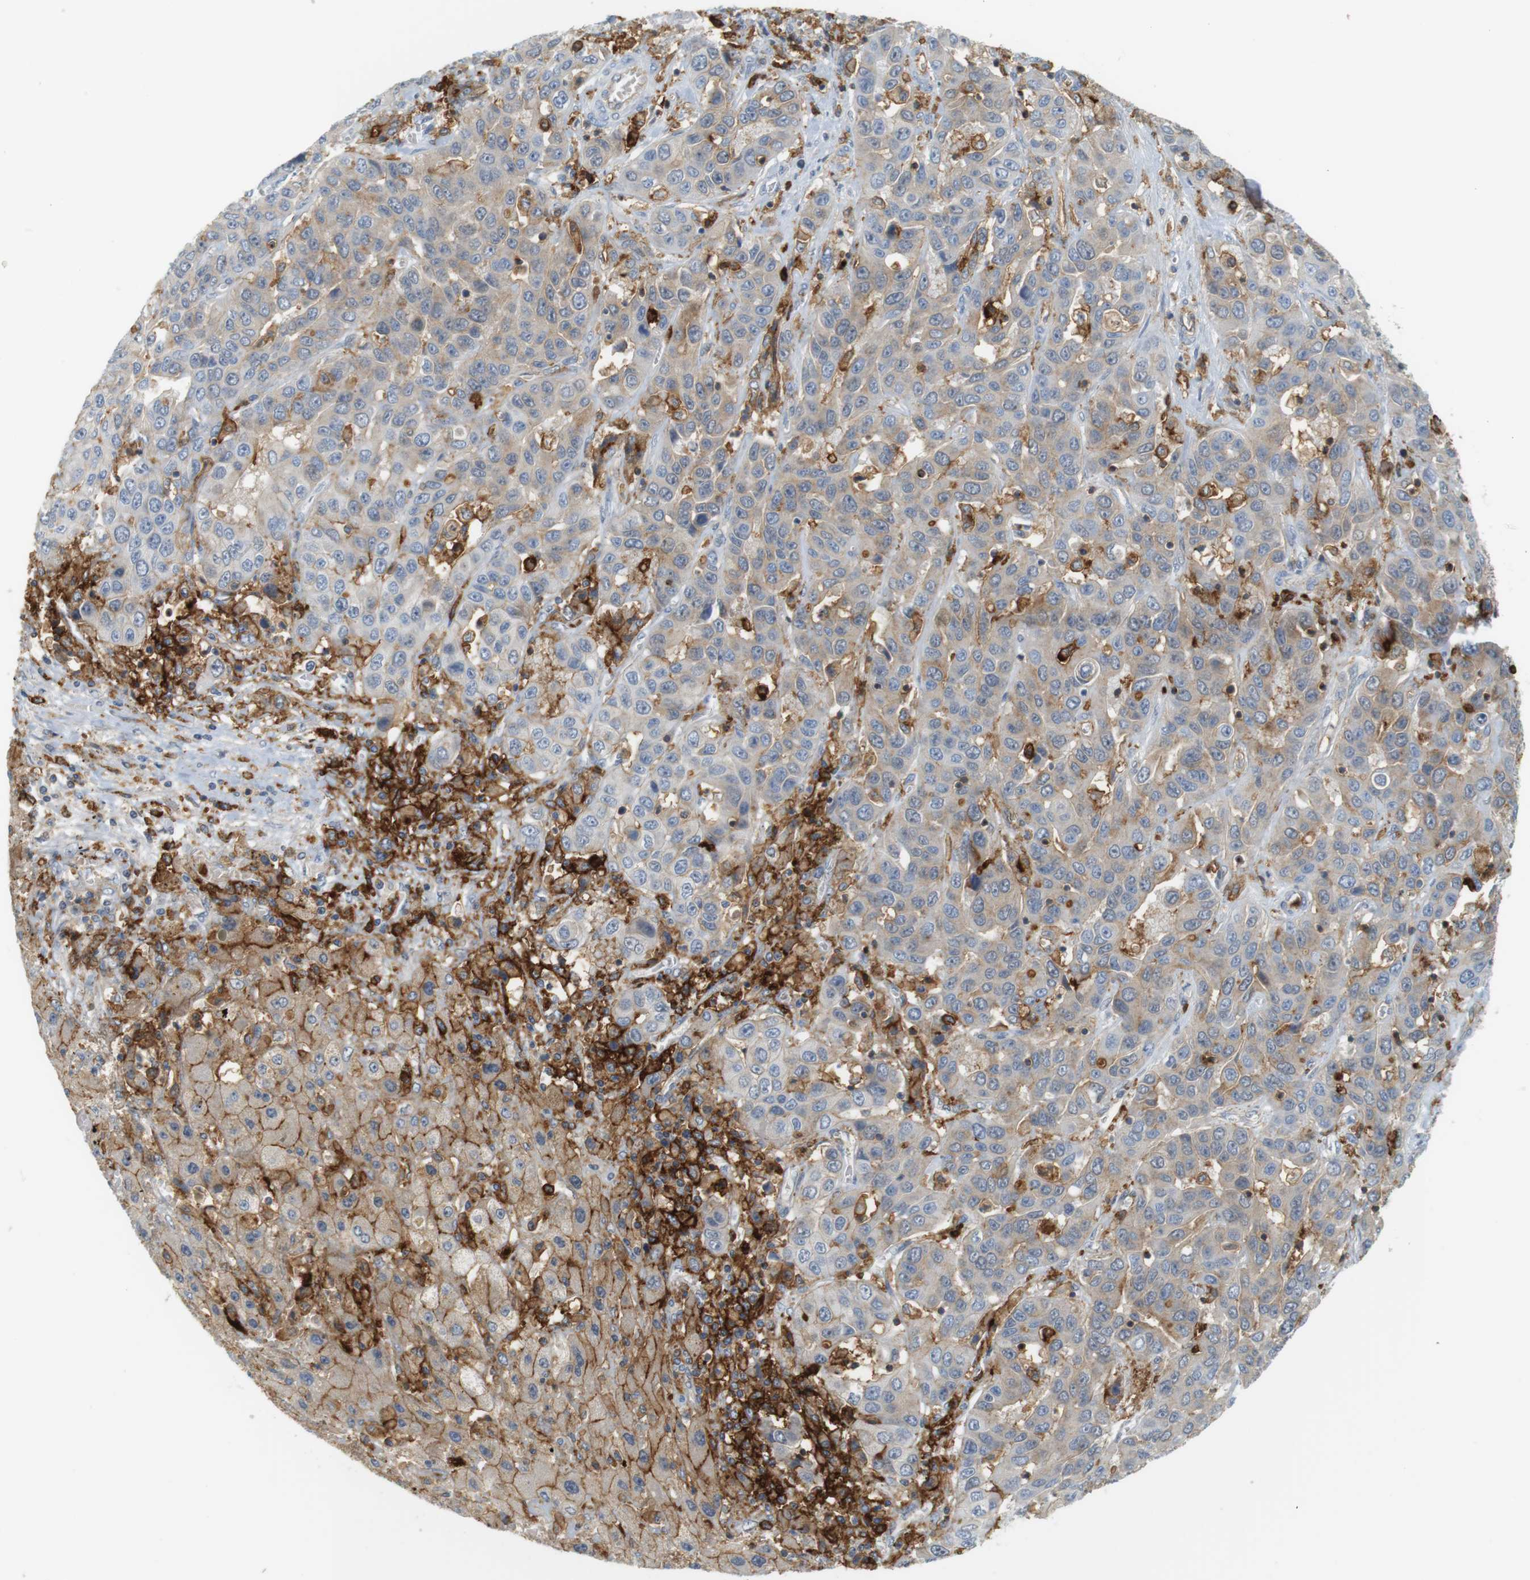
{"staining": {"intensity": "weak", "quantity": "25%-75%", "location": "cytoplasmic/membranous"}, "tissue": "liver cancer", "cell_type": "Tumor cells", "image_type": "cancer", "snomed": [{"axis": "morphology", "description": "Cholangiocarcinoma"}, {"axis": "topography", "description": "Liver"}], "caption": "Protein staining of cholangiocarcinoma (liver) tissue reveals weak cytoplasmic/membranous expression in approximately 25%-75% of tumor cells. (DAB IHC, brown staining for protein, blue staining for nuclei).", "gene": "SIRPA", "patient": {"sex": "female", "age": 52}}